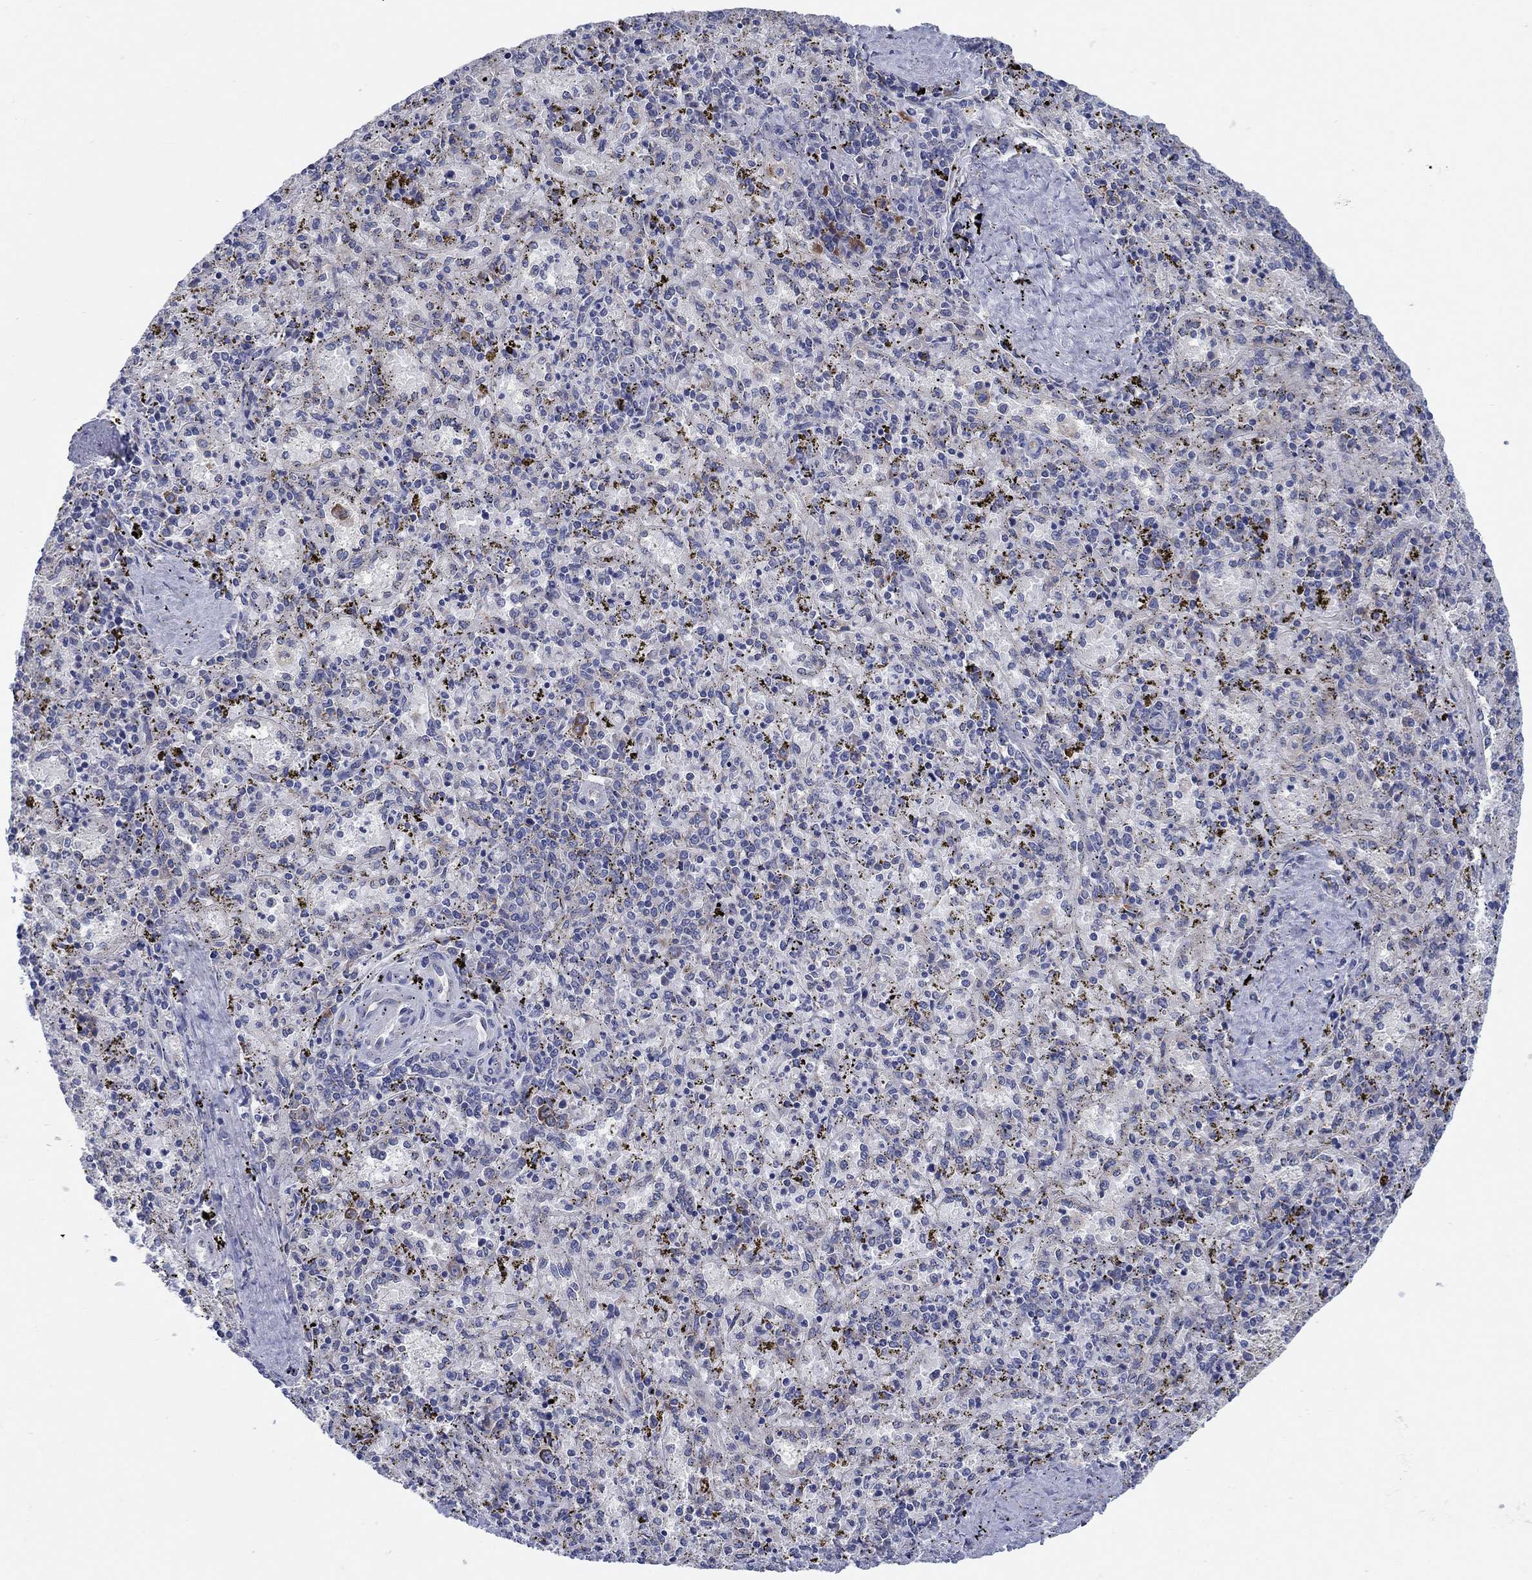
{"staining": {"intensity": "strong", "quantity": "<25%", "location": "cytoplasmic/membranous"}, "tissue": "spleen", "cell_type": "Cells in red pulp", "image_type": "normal", "snomed": [{"axis": "morphology", "description": "Normal tissue, NOS"}, {"axis": "topography", "description": "Spleen"}], "caption": "Spleen stained for a protein (brown) shows strong cytoplasmic/membranous positive positivity in approximately <25% of cells in red pulp.", "gene": "TMEM59", "patient": {"sex": "female", "age": 50}}